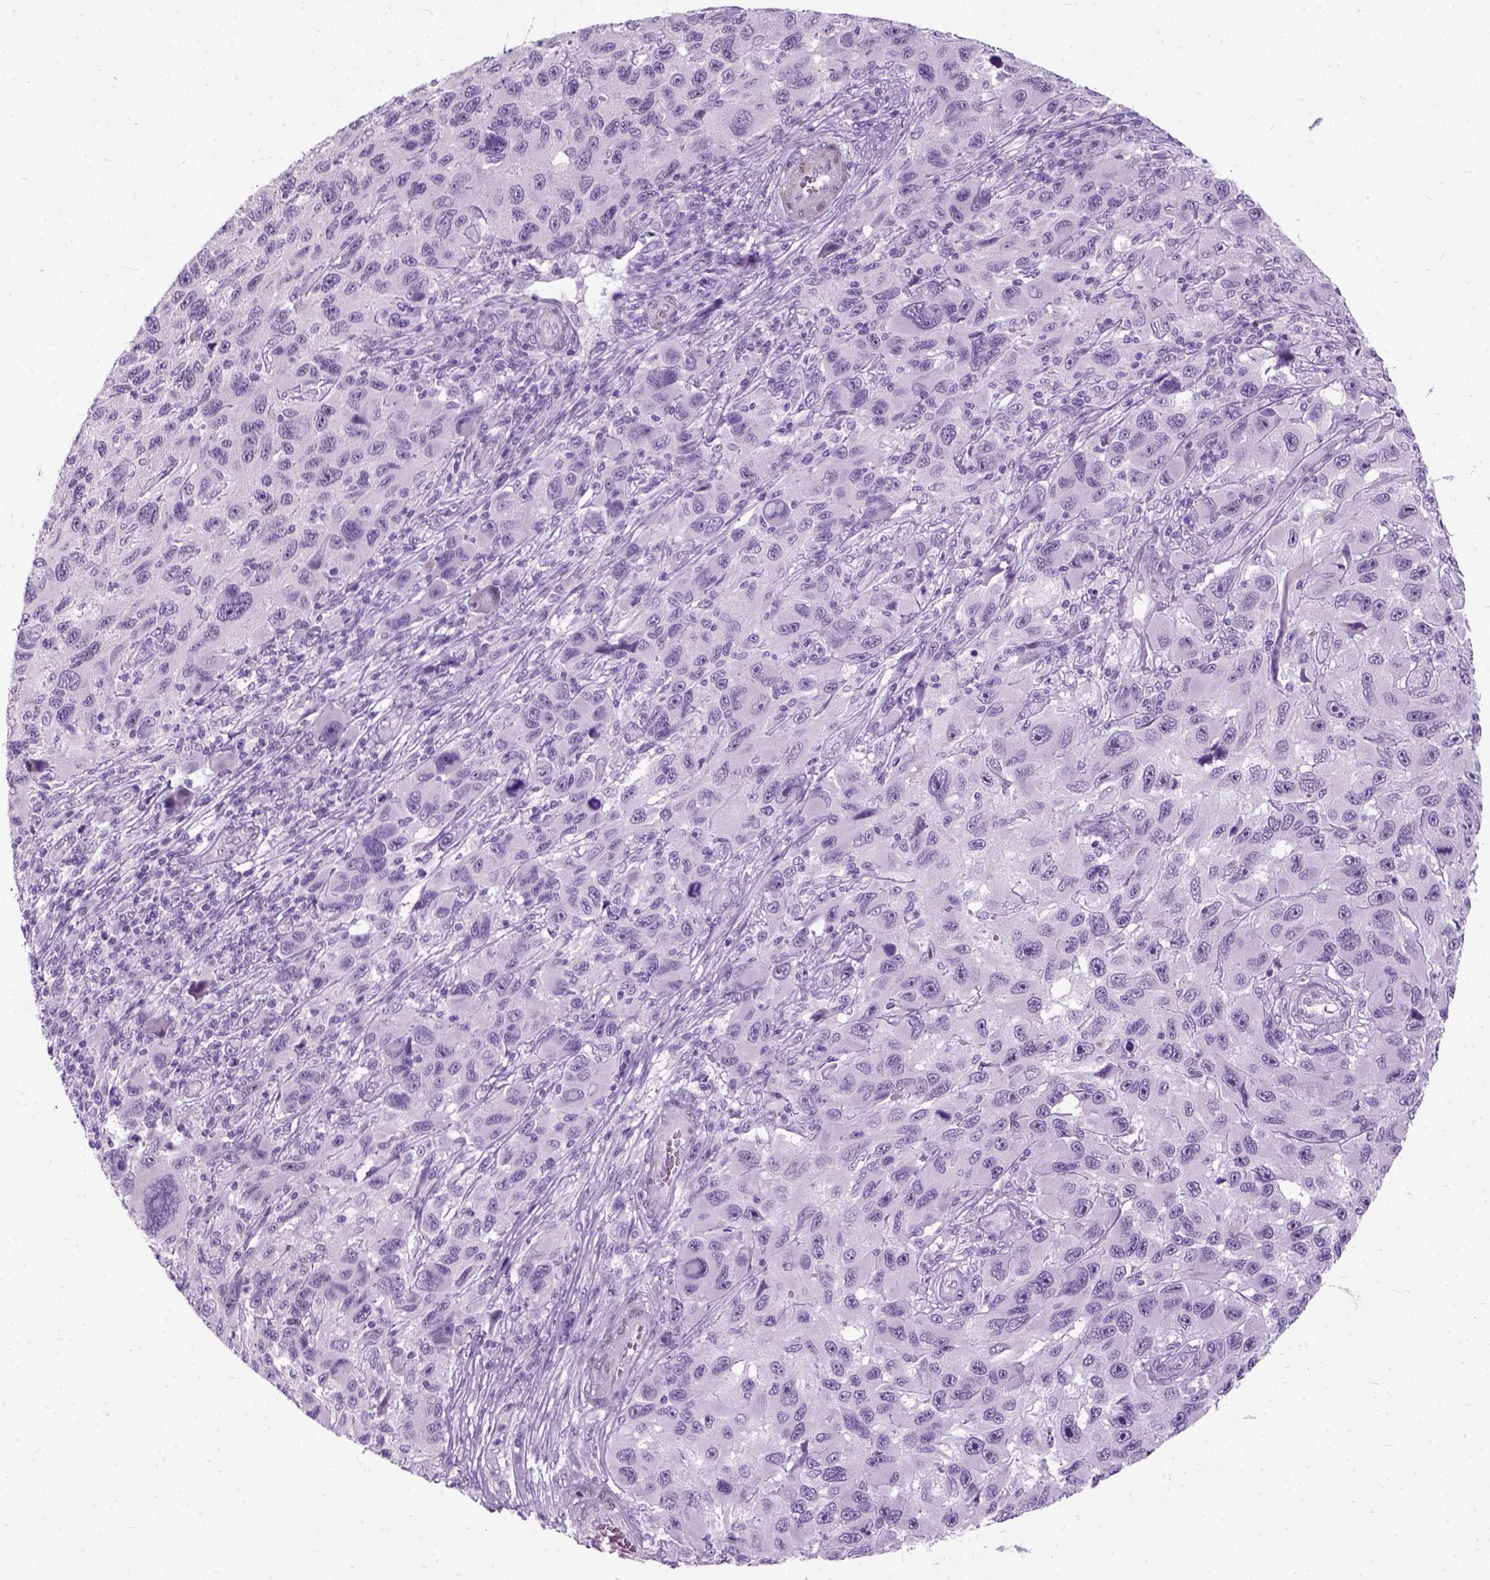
{"staining": {"intensity": "negative", "quantity": "none", "location": "none"}, "tissue": "melanoma", "cell_type": "Tumor cells", "image_type": "cancer", "snomed": [{"axis": "morphology", "description": "Malignant melanoma, NOS"}, {"axis": "topography", "description": "Skin"}], "caption": "Melanoma was stained to show a protein in brown. There is no significant positivity in tumor cells. (IHC, brightfield microscopy, high magnification).", "gene": "AXDND1", "patient": {"sex": "male", "age": 53}}